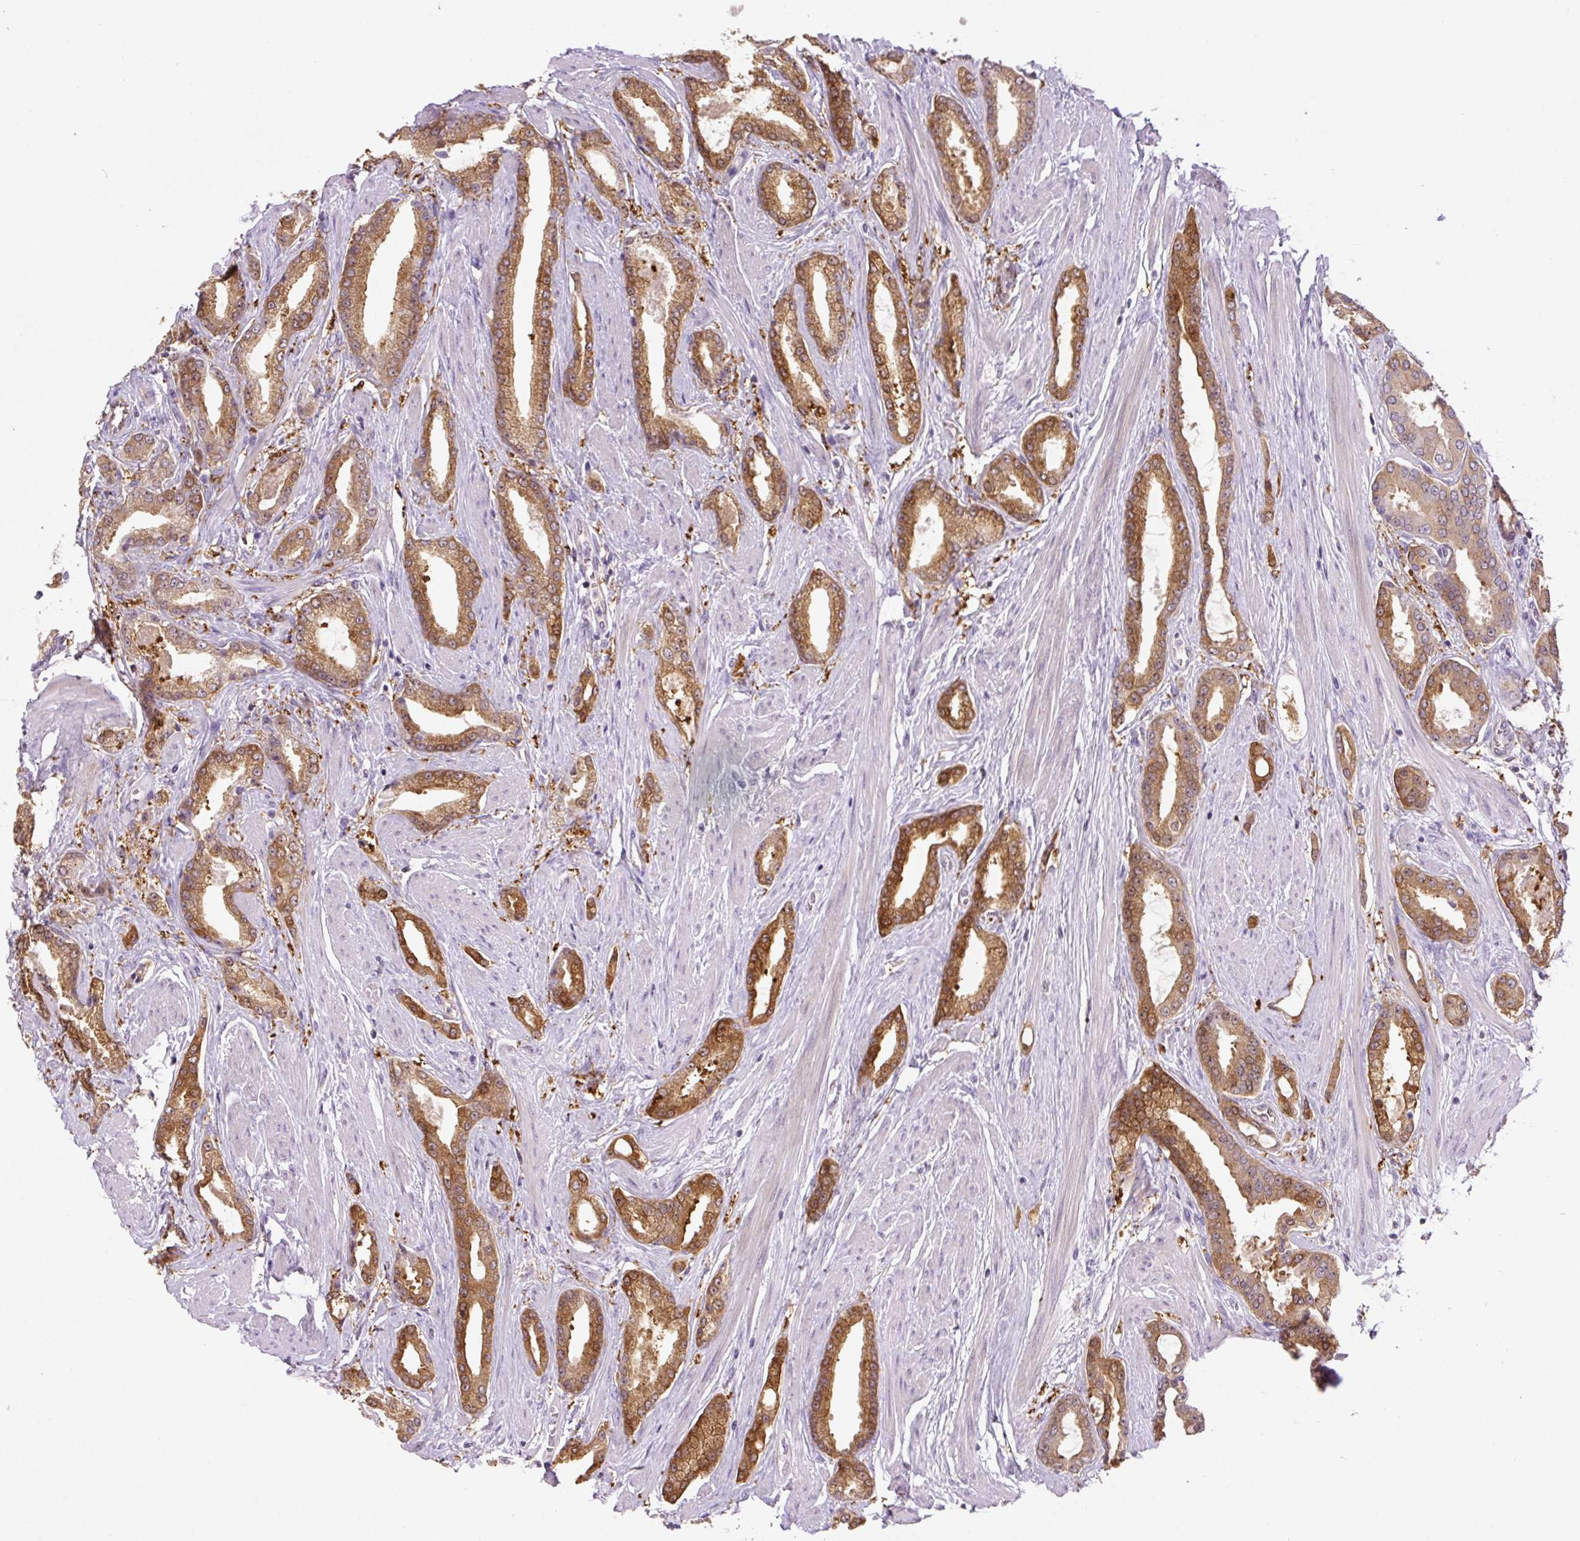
{"staining": {"intensity": "moderate", "quantity": ">75%", "location": "cytoplasmic/membranous"}, "tissue": "prostate cancer", "cell_type": "Tumor cells", "image_type": "cancer", "snomed": [{"axis": "morphology", "description": "Adenocarcinoma, Low grade"}, {"axis": "topography", "description": "Prostate"}], "caption": "Protein staining of prostate adenocarcinoma (low-grade) tissue displays moderate cytoplasmic/membranous expression in about >75% of tumor cells.", "gene": "SPSB2", "patient": {"sex": "male", "age": 42}}